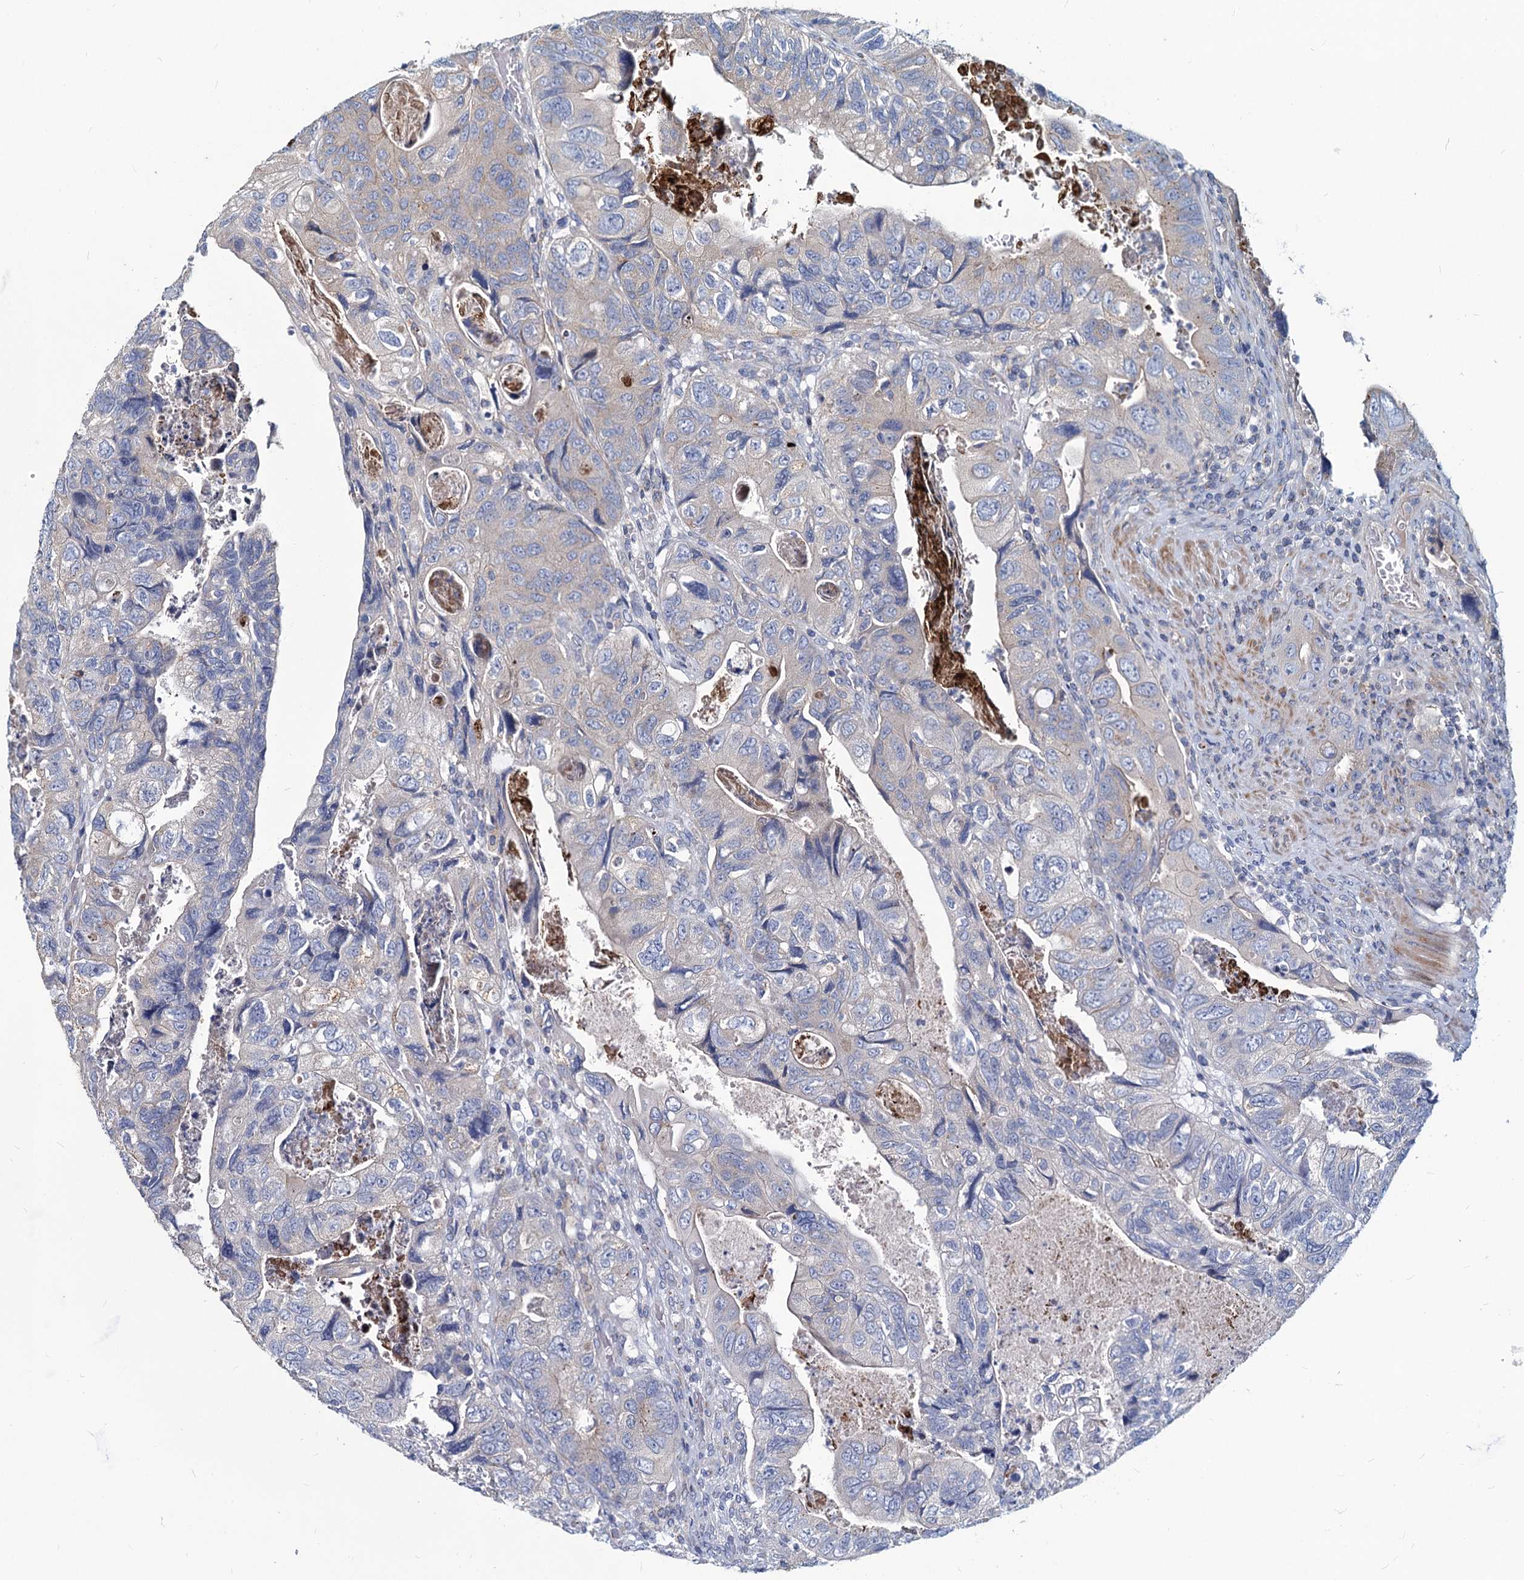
{"staining": {"intensity": "negative", "quantity": "none", "location": "none"}, "tissue": "colorectal cancer", "cell_type": "Tumor cells", "image_type": "cancer", "snomed": [{"axis": "morphology", "description": "Adenocarcinoma, NOS"}, {"axis": "topography", "description": "Rectum"}], "caption": "This is an IHC histopathology image of human colorectal adenocarcinoma. There is no staining in tumor cells.", "gene": "AGBL4", "patient": {"sex": "male", "age": 63}}